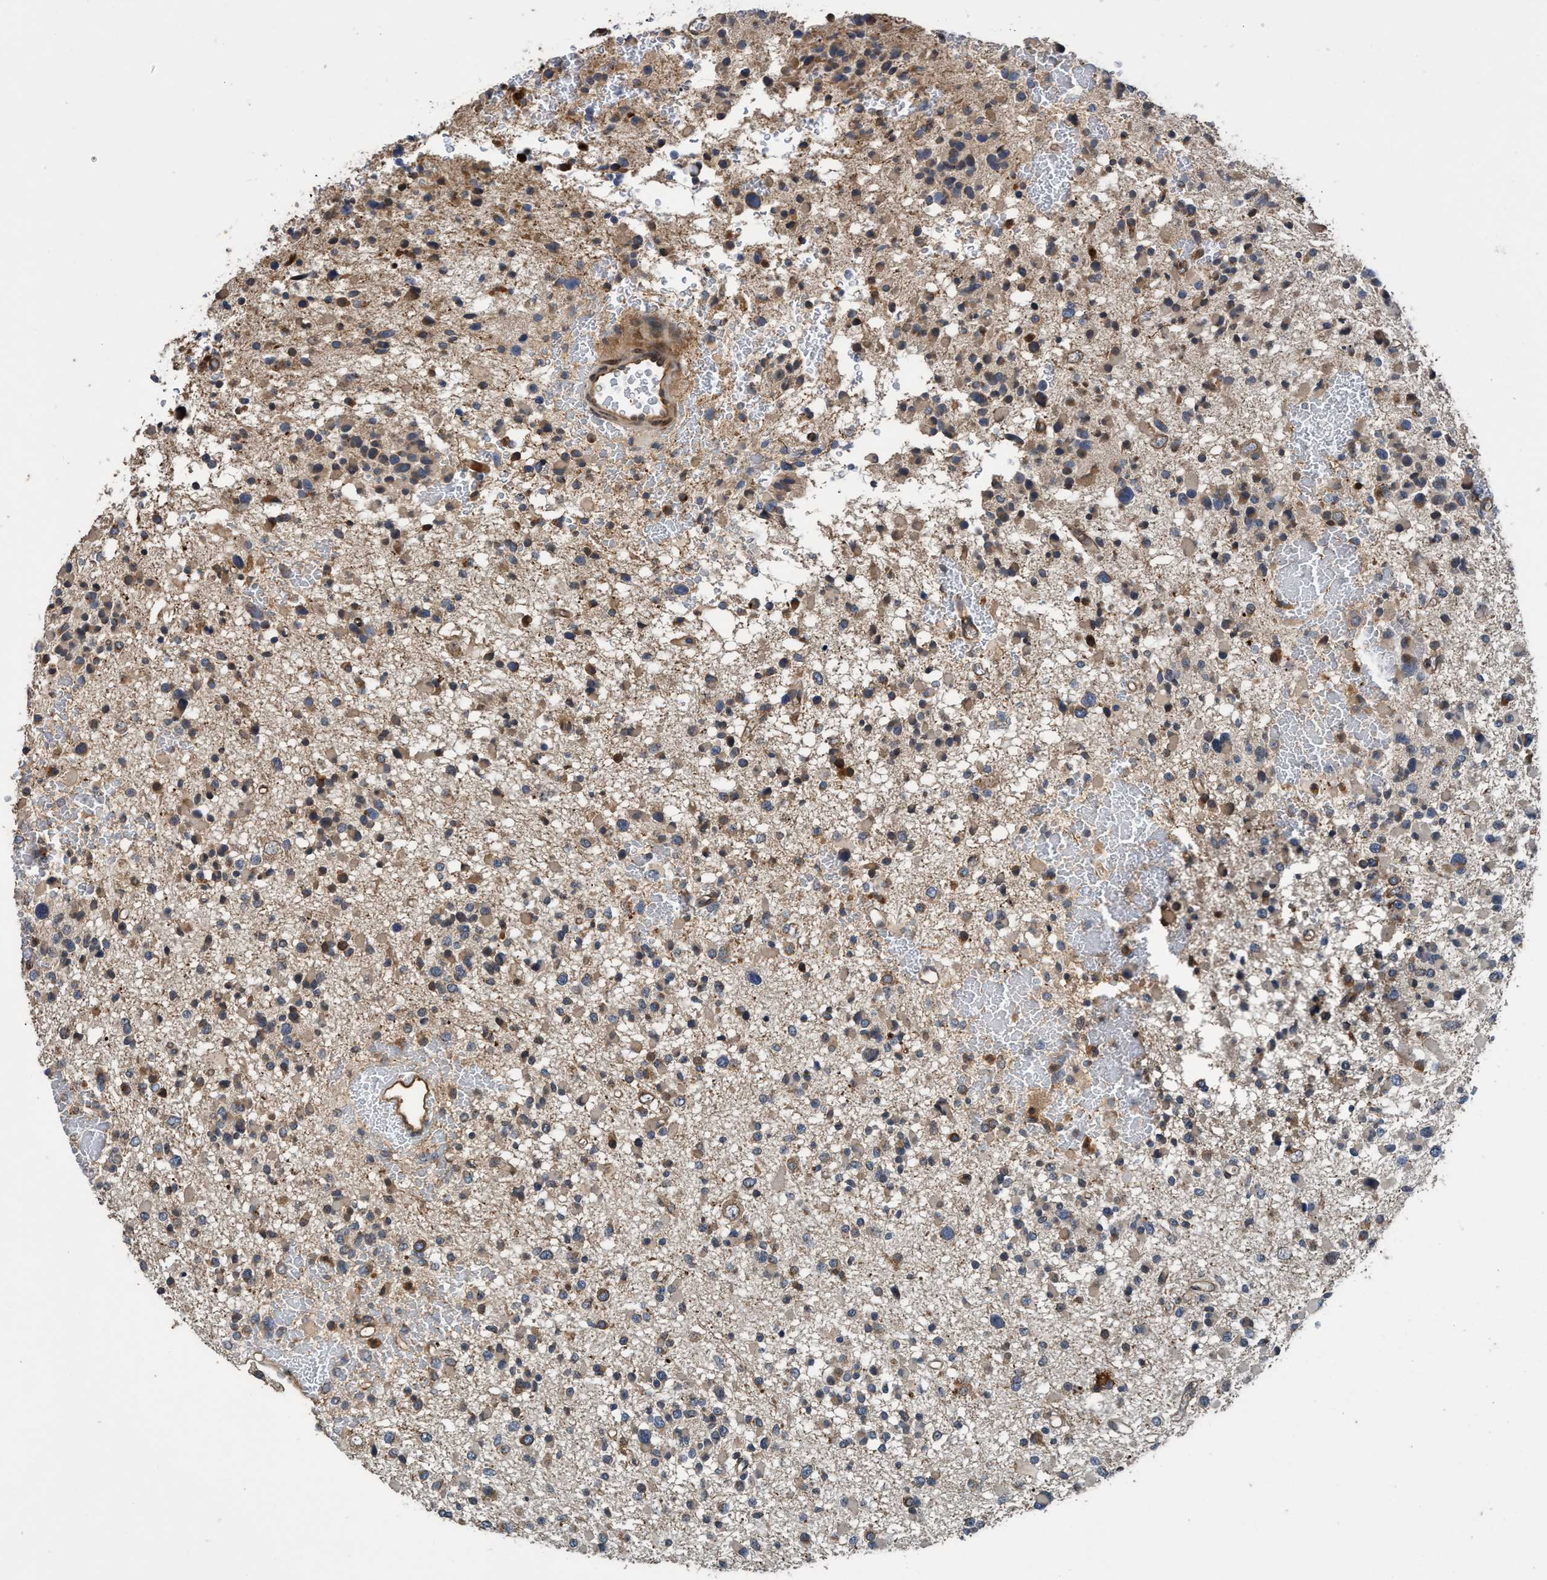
{"staining": {"intensity": "weak", "quantity": "25%-75%", "location": "cytoplasmic/membranous"}, "tissue": "glioma", "cell_type": "Tumor cells", "image_type": "cancer", "snomed": [{"axis": "morphology", "description": "Glioma, malignant, Low grade"}, {"axis": "topography", "description": "Brain"}], "caption": "Malignant low-grade glioma stained for a protein shows weak cytoplasmic/membranous positivity in tumor cells.", "gene": "MACC1", "patient": {"sex": "female", "age": 22}}